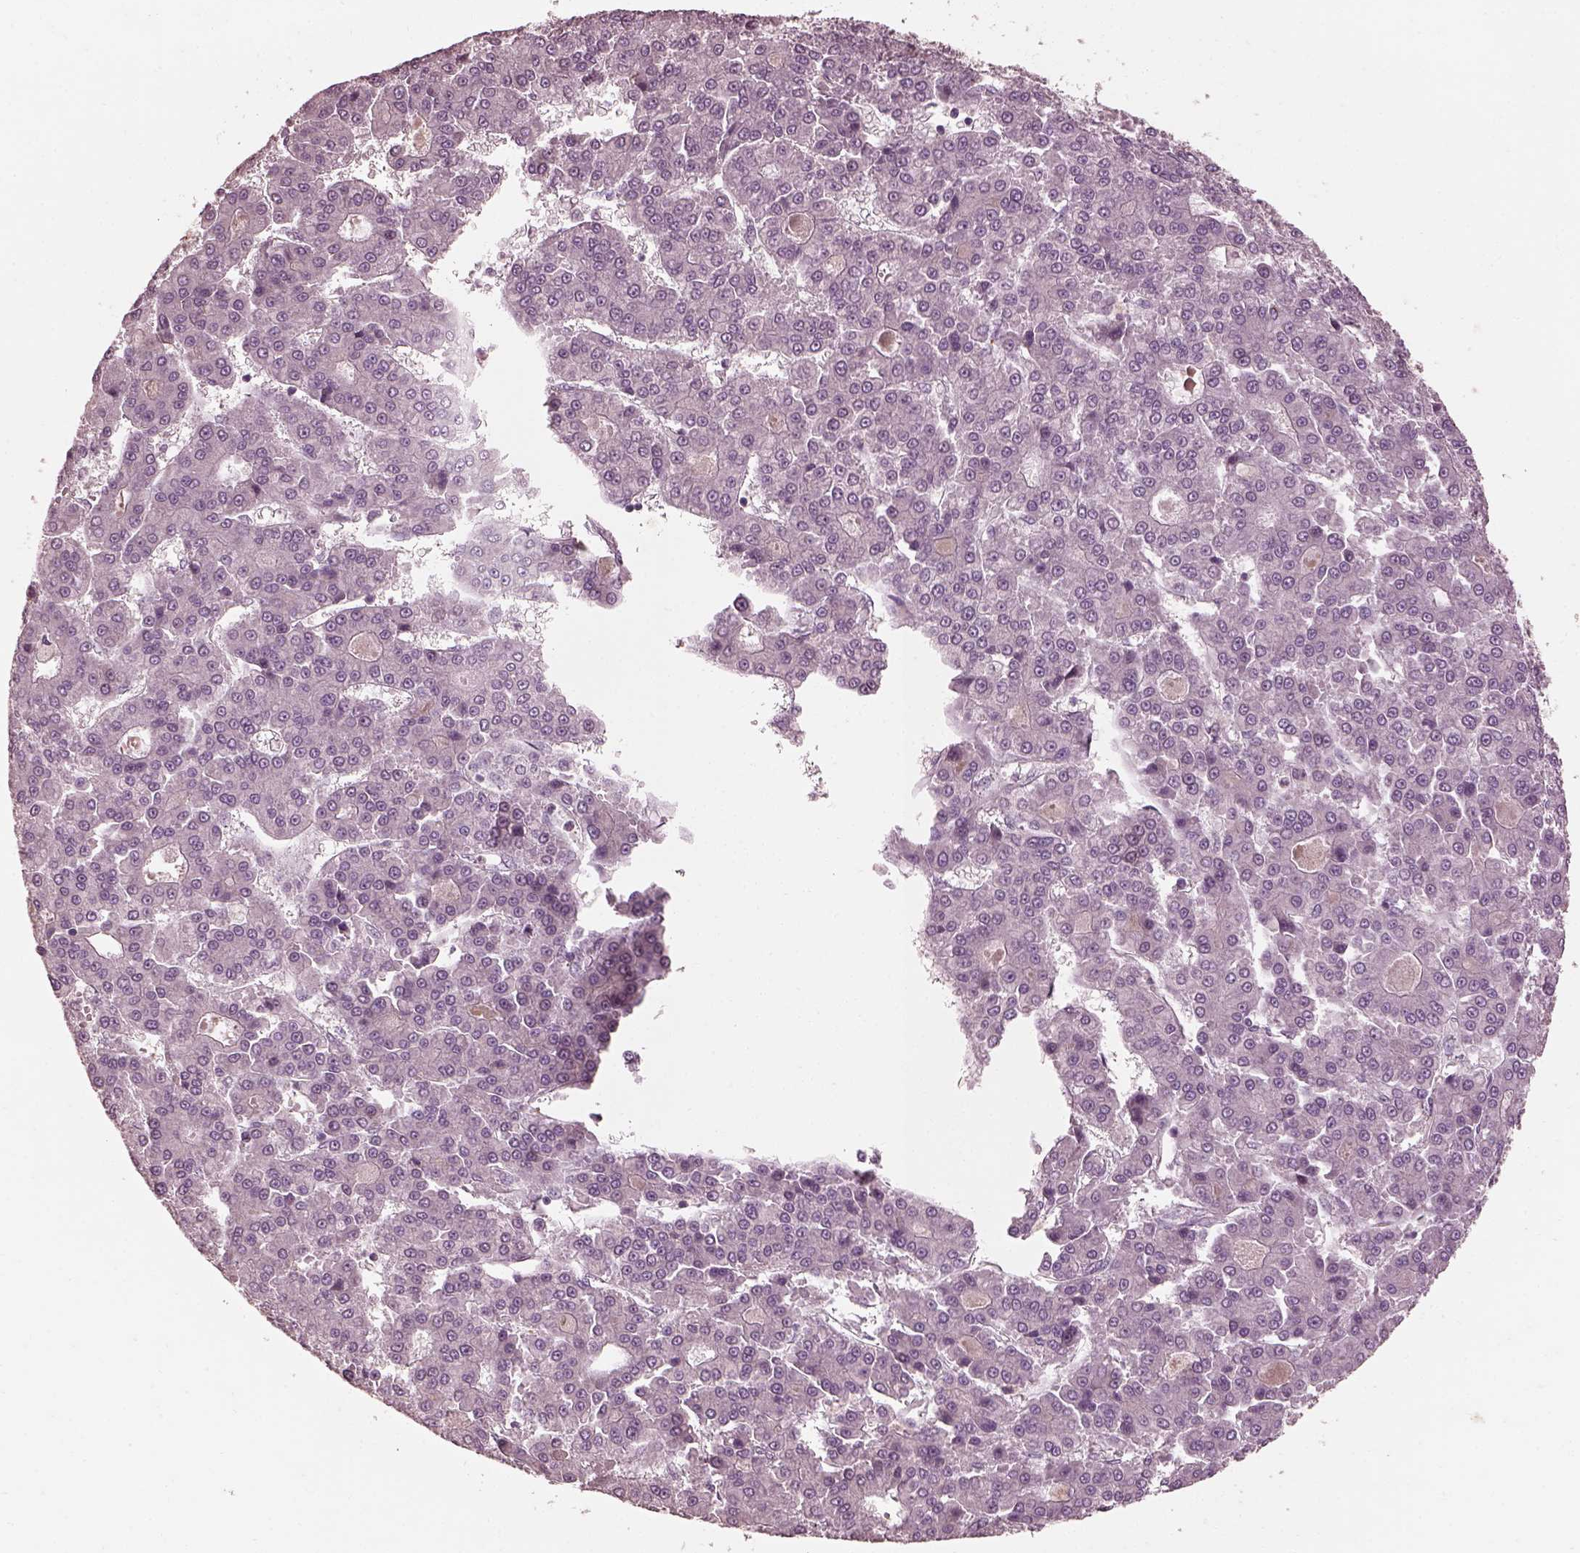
{"staining": {"intensity": "negative", "quantity": "none", "location": "none"}, "tissue": "liver cancer", "cell_type": "Tumor cells", "image_type": "cancer", "snomed": [{"axis": "morphology", "description": "Carcinoma, Hepatocellular, NOS"}, {"axis": "topography", "description": "Liver"}], "caption": "DAB immunohistochemical staining of human liver cancer (hepatocellular carcinoma) displays no significant expression in tumor cells.", "gene": "EFEMP1", "patient": {"sex": "male", "age": 70}}